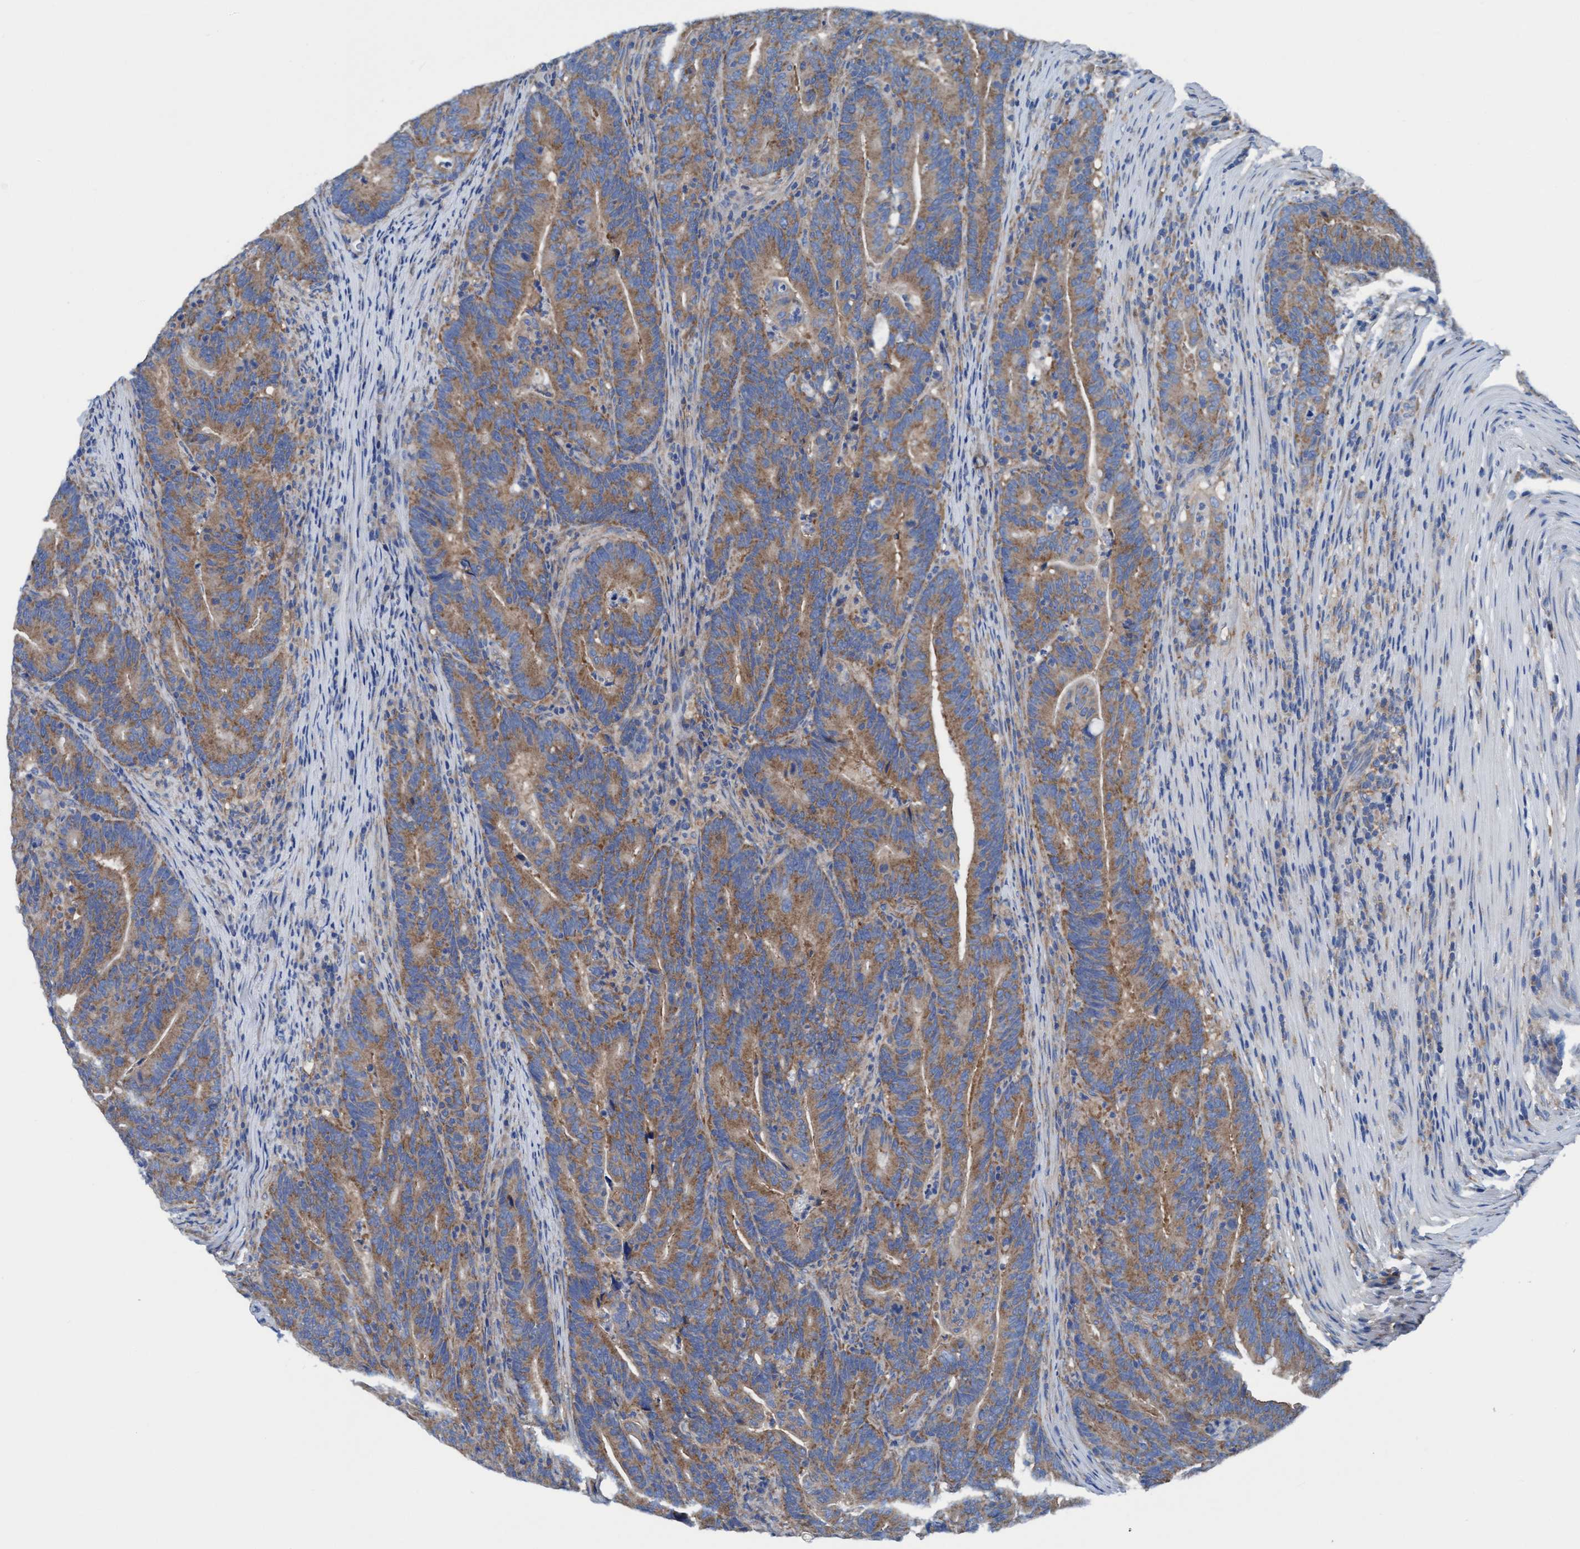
{"staining": {"intensity": "moderate", "quantity": ">75%", "location": "cytoplasmic/membranous"}, "tissue": "colorectal cancer", "cell_type": "Tumor cells", "image_type": "cancer", "snomed": [{"axis": "morphology", "description": "Adenocarcinoma, NOS"}, {"axis": "topography", "description": "Colon"}], "caption": "IHC of colorectal cancer demonstrates medium levels of moderate cytoplasmic/membranous expression in approximately >75% of tumor cells.", "gene": "NMT1", "patient": {"sex": "female", "age": 66}}